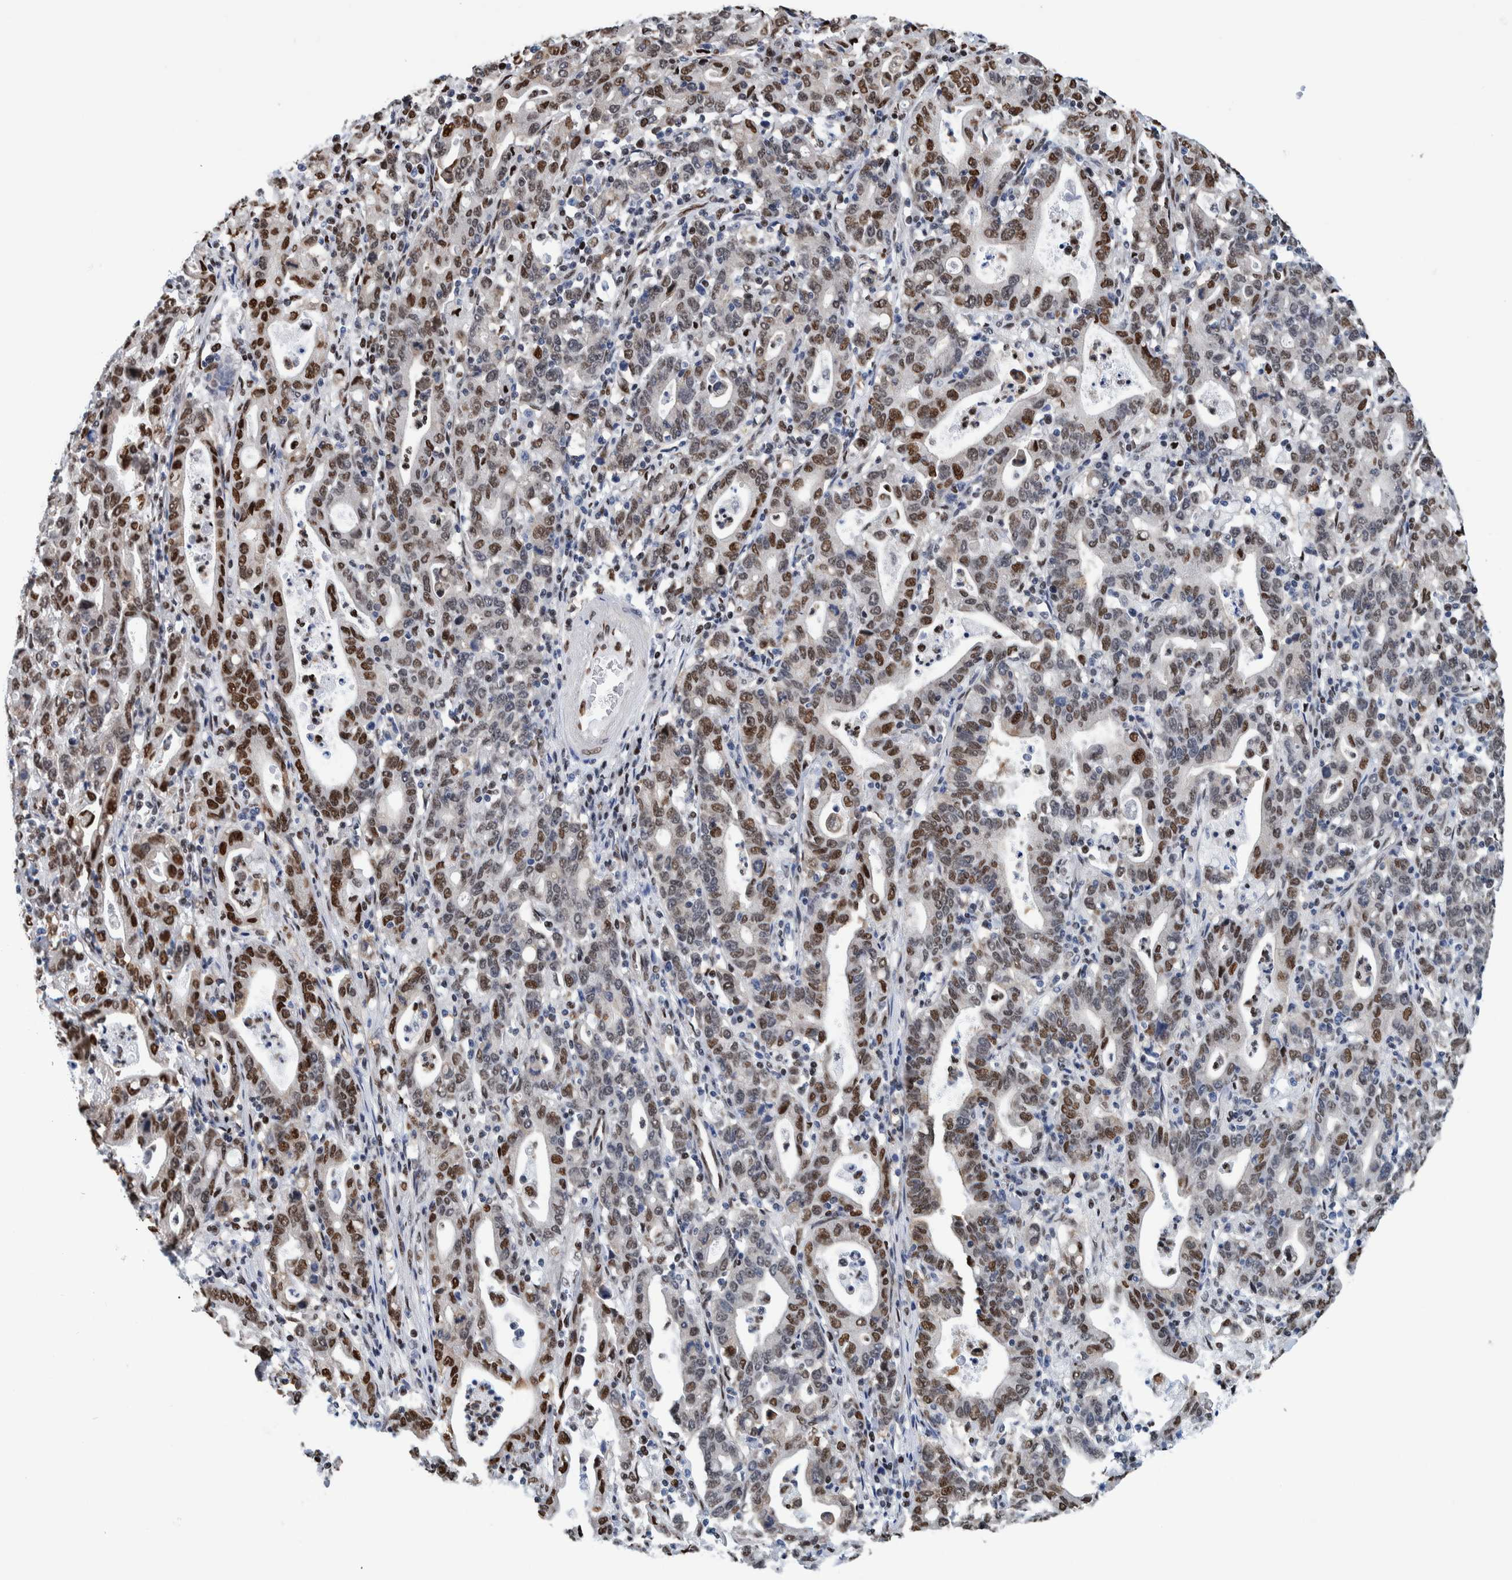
{"staining": {"intensity": "strong", "quantity": "25%-75%", "location": "nuclear"}, "tissue": "stomach cancer", "cell_type": "Tumor cells", "image_type": "cancer", "snomed": [{"axis": "morphology", "description": "Adenocarcinoma, NOS"}, {"axis": "topography", "description": "Stomach, upper"}], "caption": "Adenocarcinoma (stomach) stained for a protein (brown) demonstrates strong nuclear positive expression in approximately 25%-75% of tumor cells.", "gene": "HEATR9", "patient": {"sex": "male", "age": 69}}